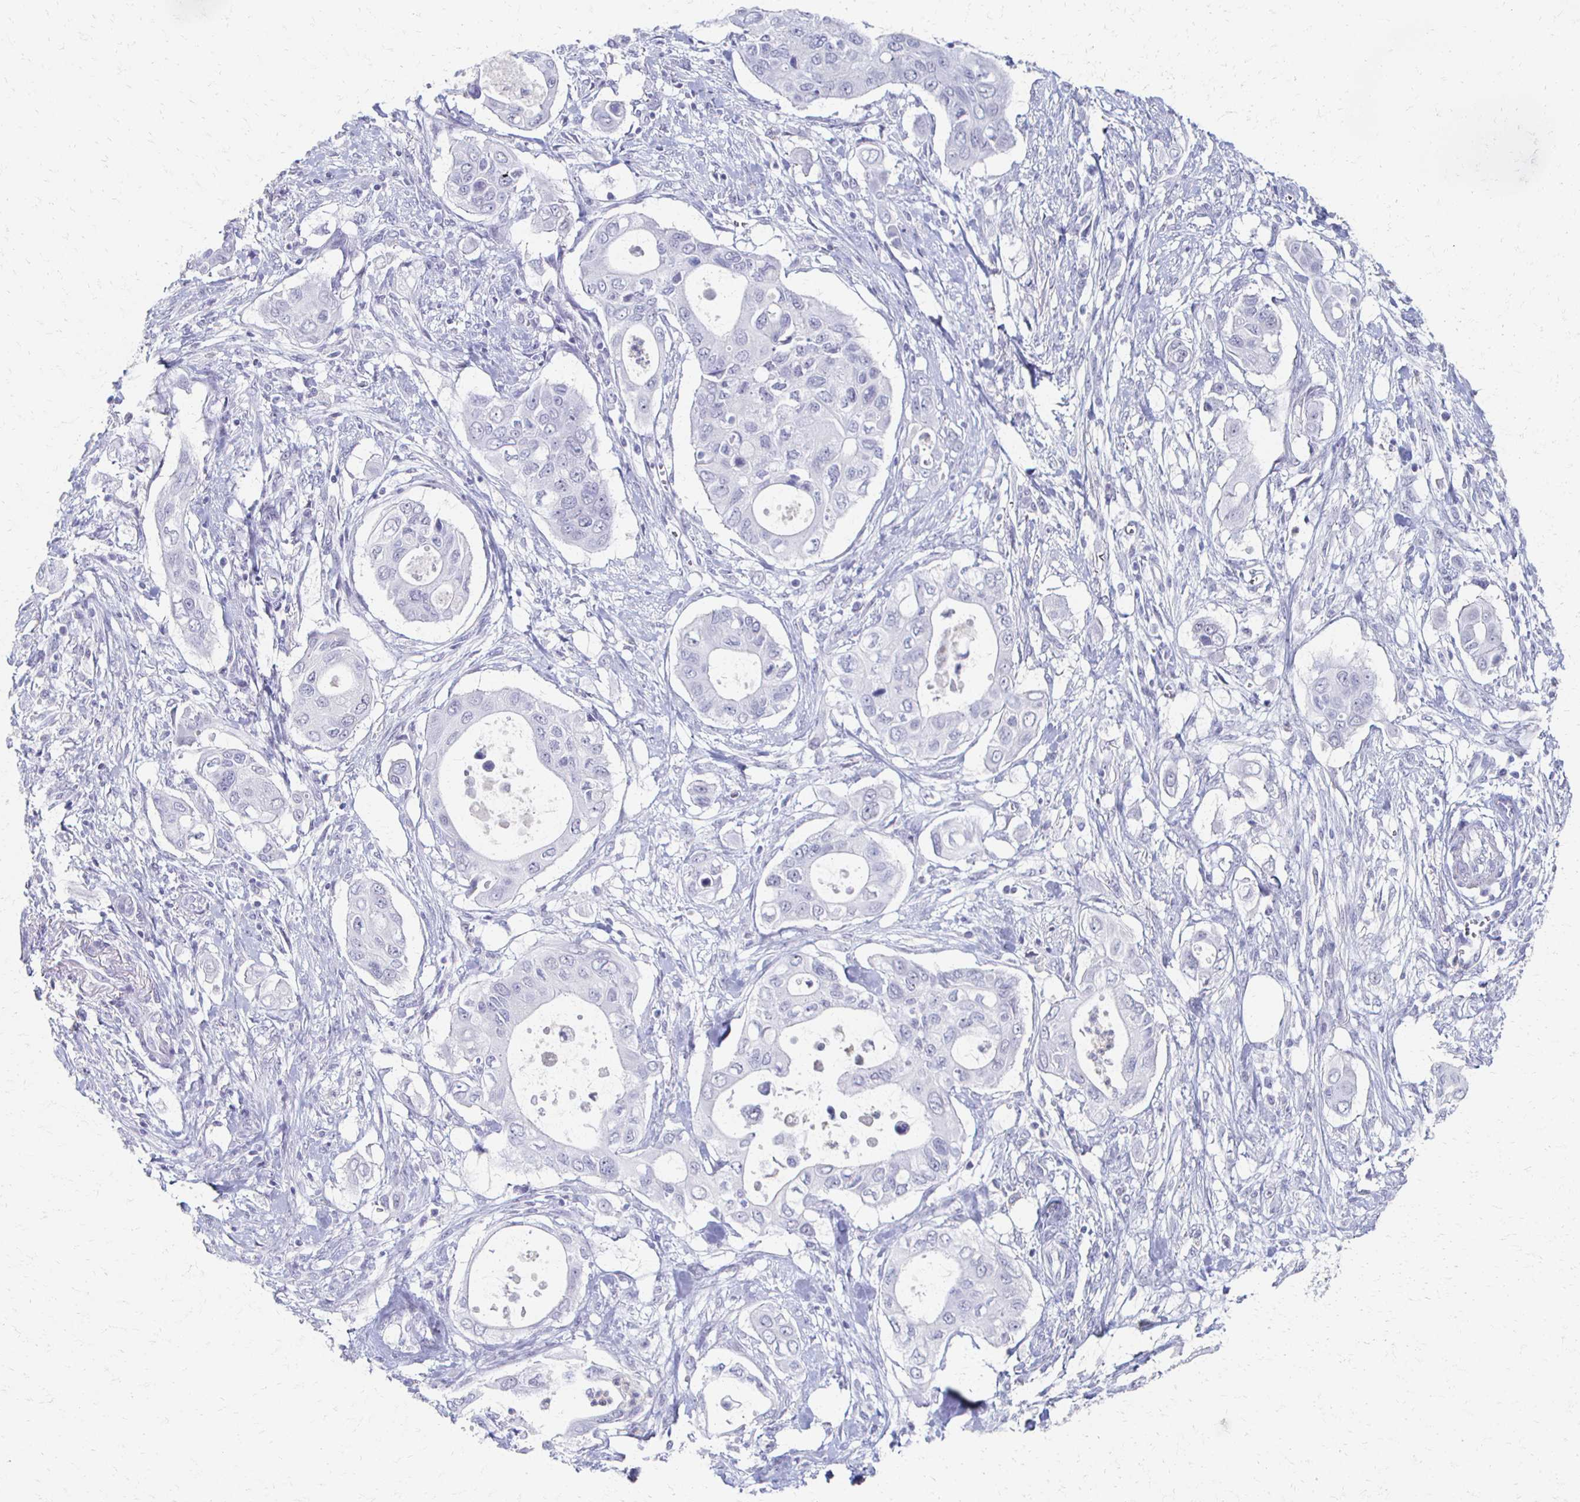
{"staining": {"intensity": "negative", "quantity": "none", "location": "none"}, "tissue": "pancreatic cancer", "cell_type": "Tumor cells", "image_type": "cancer", "snomed": [{"axis": "morphology", "description": "Adenocarcinoma, NOS"}, {"axis": "topography", "description": "Pancreas"}], "caption": "Immunohistochemistry (IHC) image of neoplastic tissue: pancreatic cancer stained with DAB (3,3'-diaminobenzidine) exhibits no significant protein positivity in tumor cells.", "gene": "CXCR2", "patient": {"sex": "female", "age": 63}}